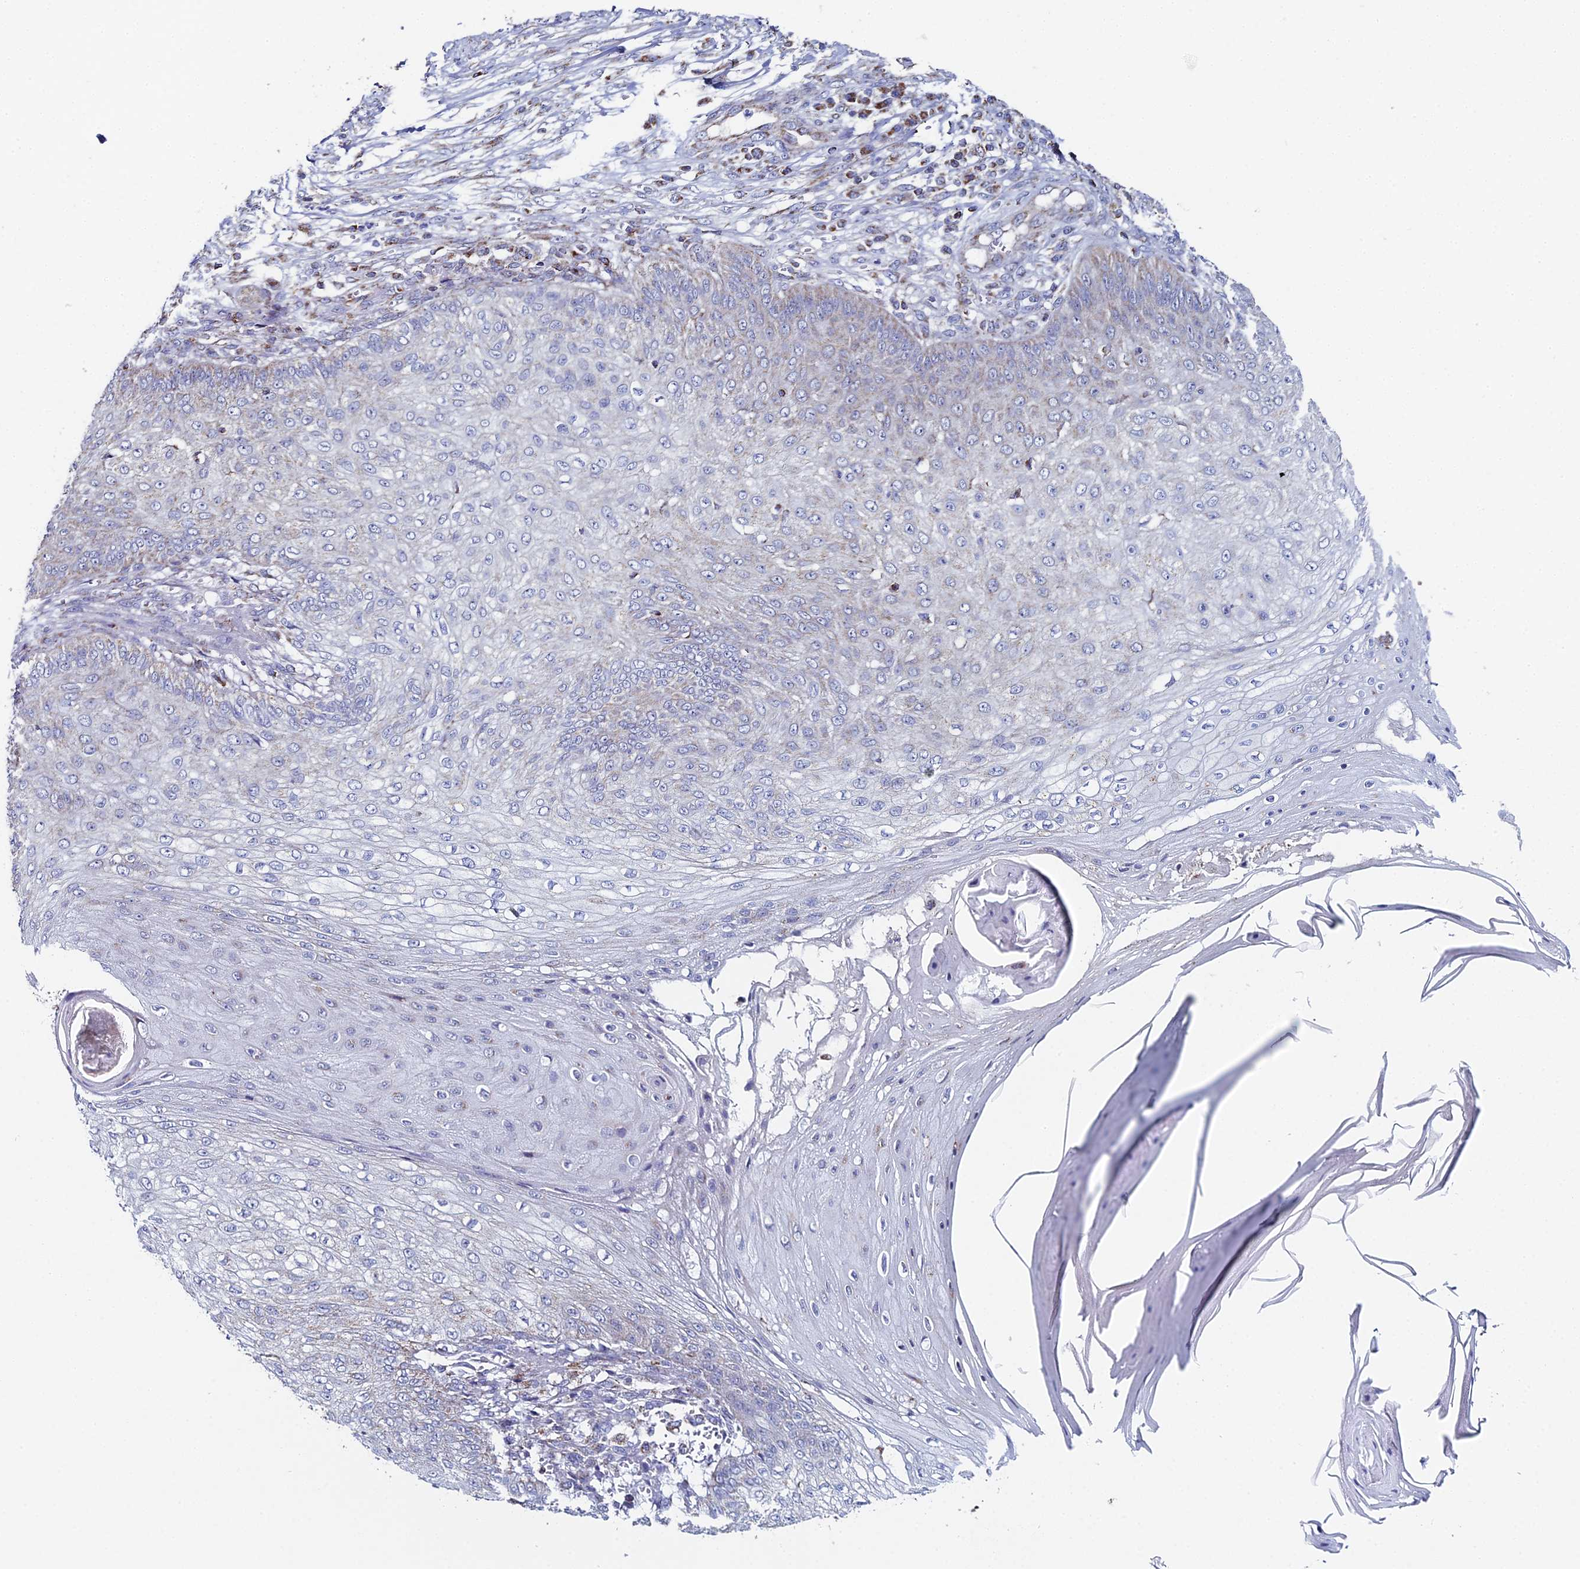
{"staining": {"intensity": "negative", "quantity": "none", "location": "none"}, "tissue": "skin cancer", "cell_type": "Tumor cells", "image_type": "cancer", "snomed": [{"axis": "morphology", "description": "Squamous cell carcinoma, NOS"}, {"axis": "topography", "description": "Skin"}], "caption": "The micrograph reveals no significant staining in tumor cells of squamous cell carcinoma (skin).", "gene": "SPOCK2", "patient": {"sex": "male", "age": 70}}